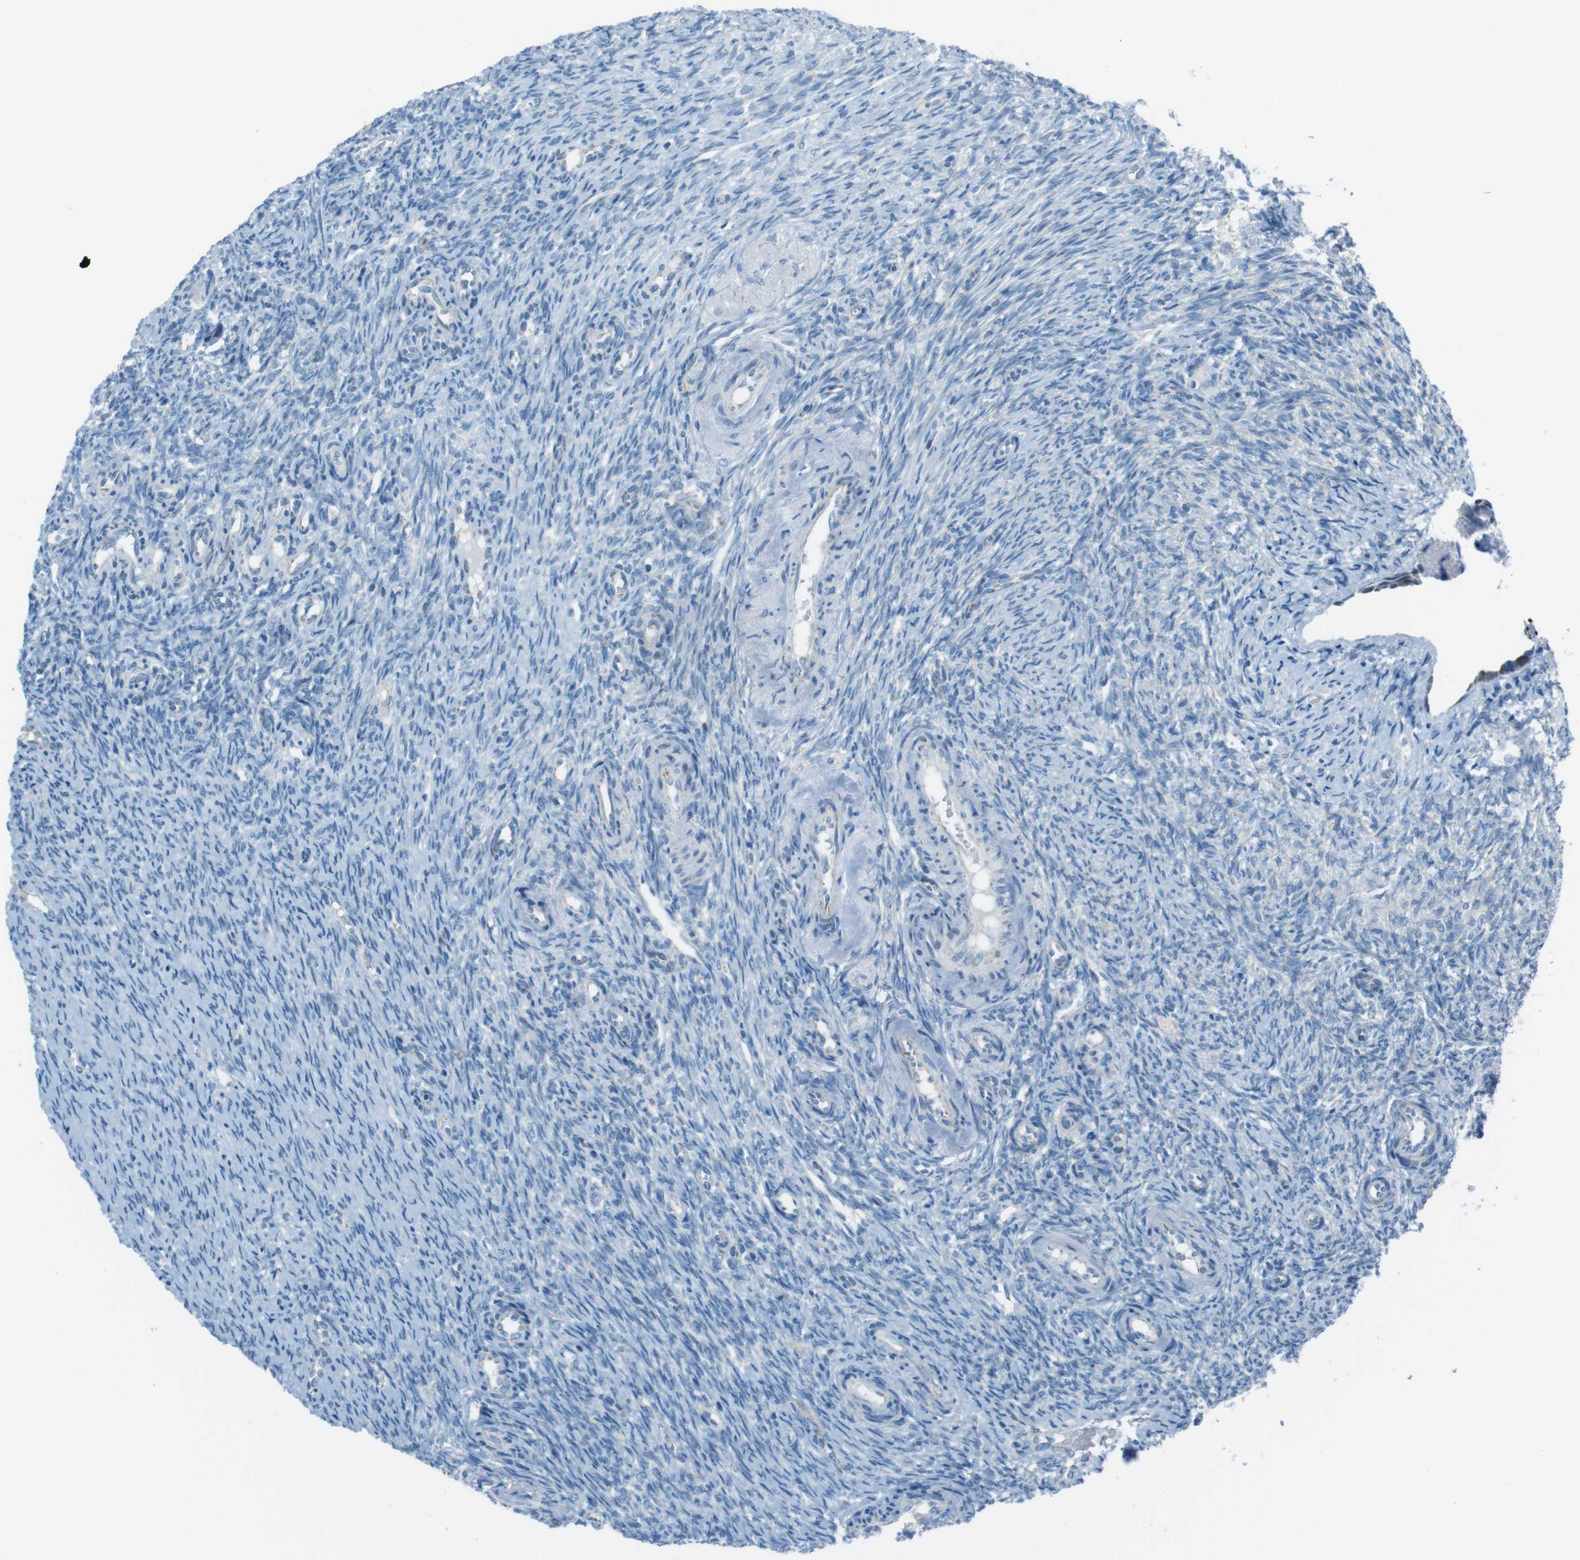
{"staining": {"intensity": "strong", "quantity": ">75%", "location": "cytoplasmic/membranous"}, "tissue": "ovary", "cell_type": "Follicle cells", "image_type": "normal", "snomed": [{"axis": "morphology", "description": "Normal tissue, NOS"}, {"axis": "topography", "description": "Ovary"}], "caption": "A micrograph of ovary stained for a protein displays strong cytoplasmic/membranous brown staining in follicle cells.", "gene": "DNAJA3", "patient": {"sex": "female", "age": 41}}